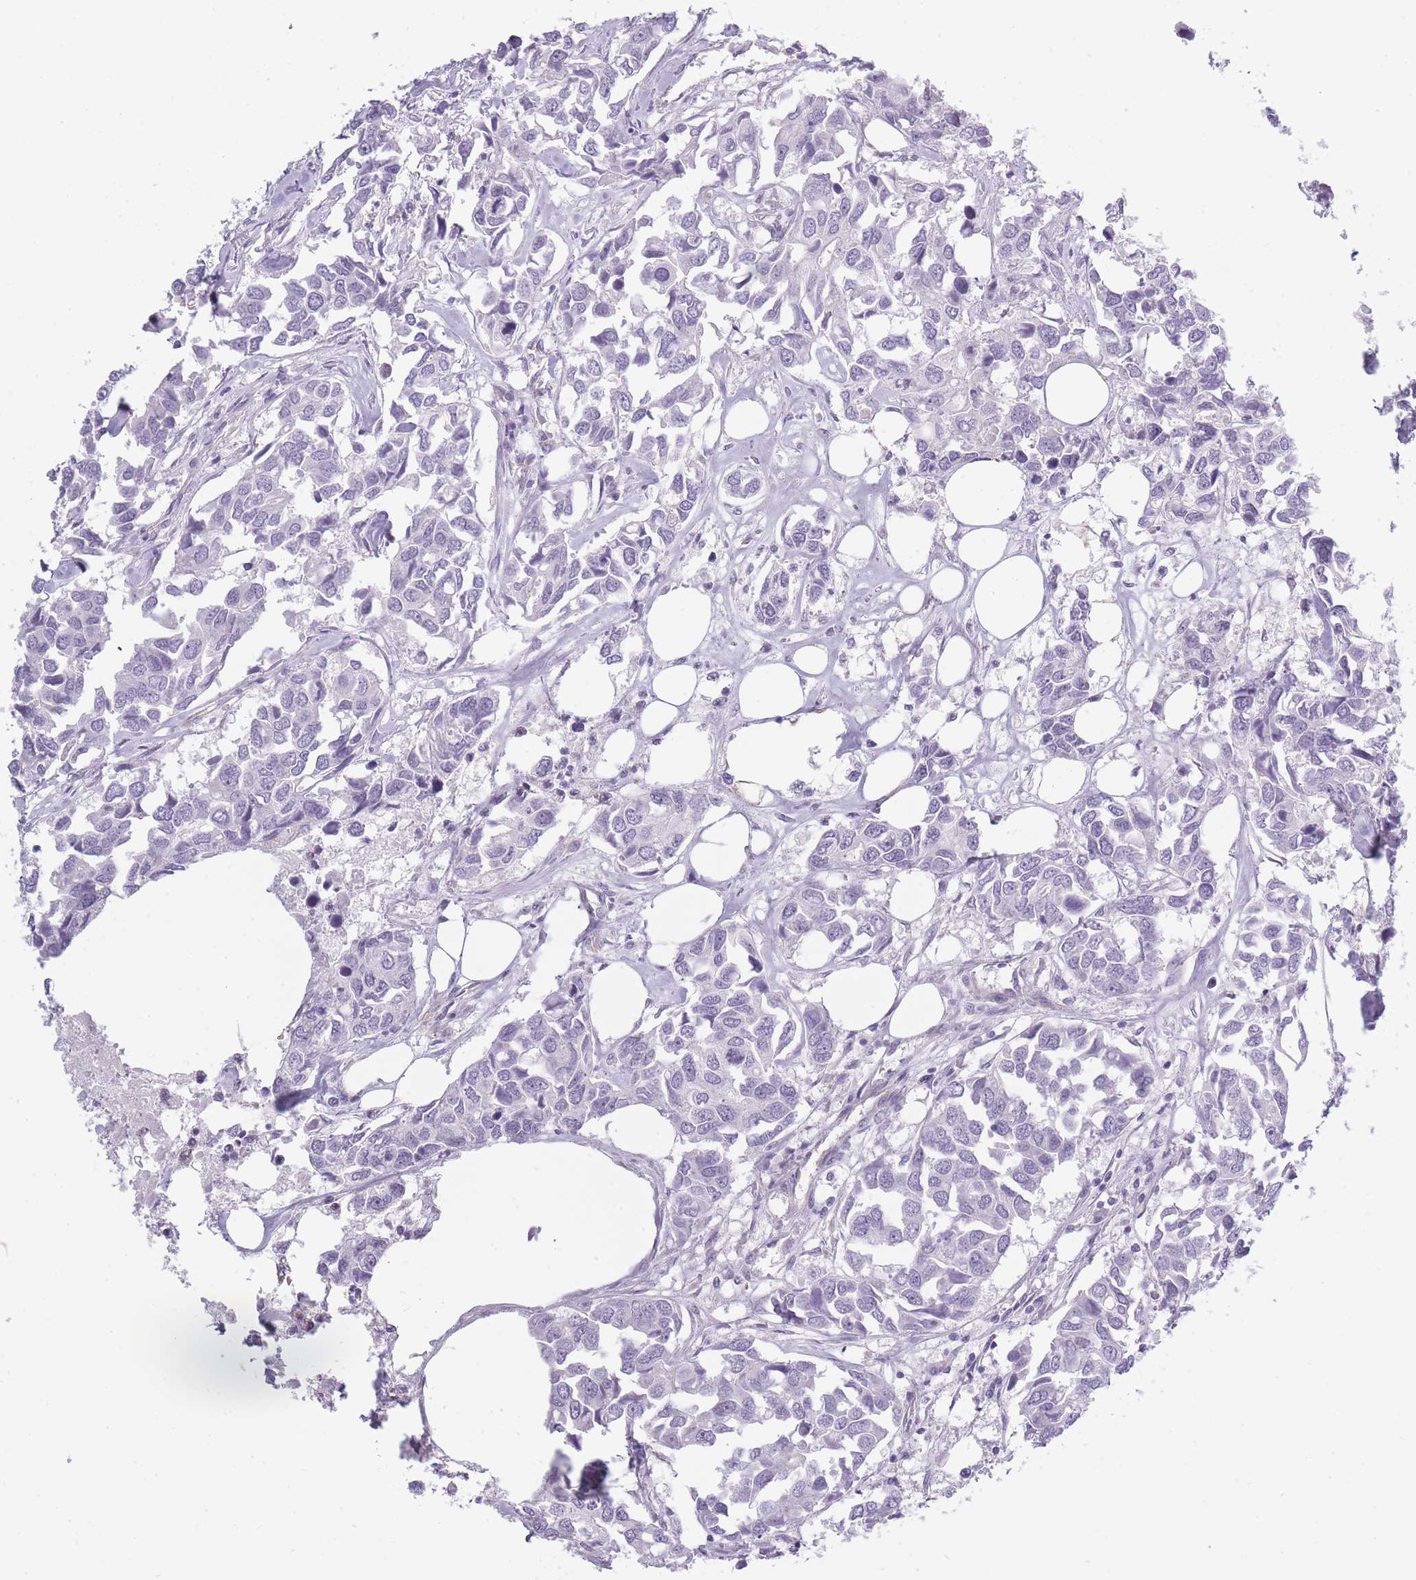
{"staining": {"intensity": "negative", "quantity": "none", "location": "none"}, "tissue": "breast cancer", "cell_type": "Tumor cells", "image_type": "cancer", "snomed": [{"axis": "morphology", "description": "Duct carcinoma"}, {"axis": "topography", "description": "Breast"}], "caption": "Intraductal carcinoma (breast) was stained to show a protein in brown. There is no significant positivity in tumor cells. Brightfield microscopy of IHC stained with DAB (brown) and hematoxylin (blue), captured at high magnification.", "gene": "OR6B3", "patient": {"sex": "female", "age": 83}}